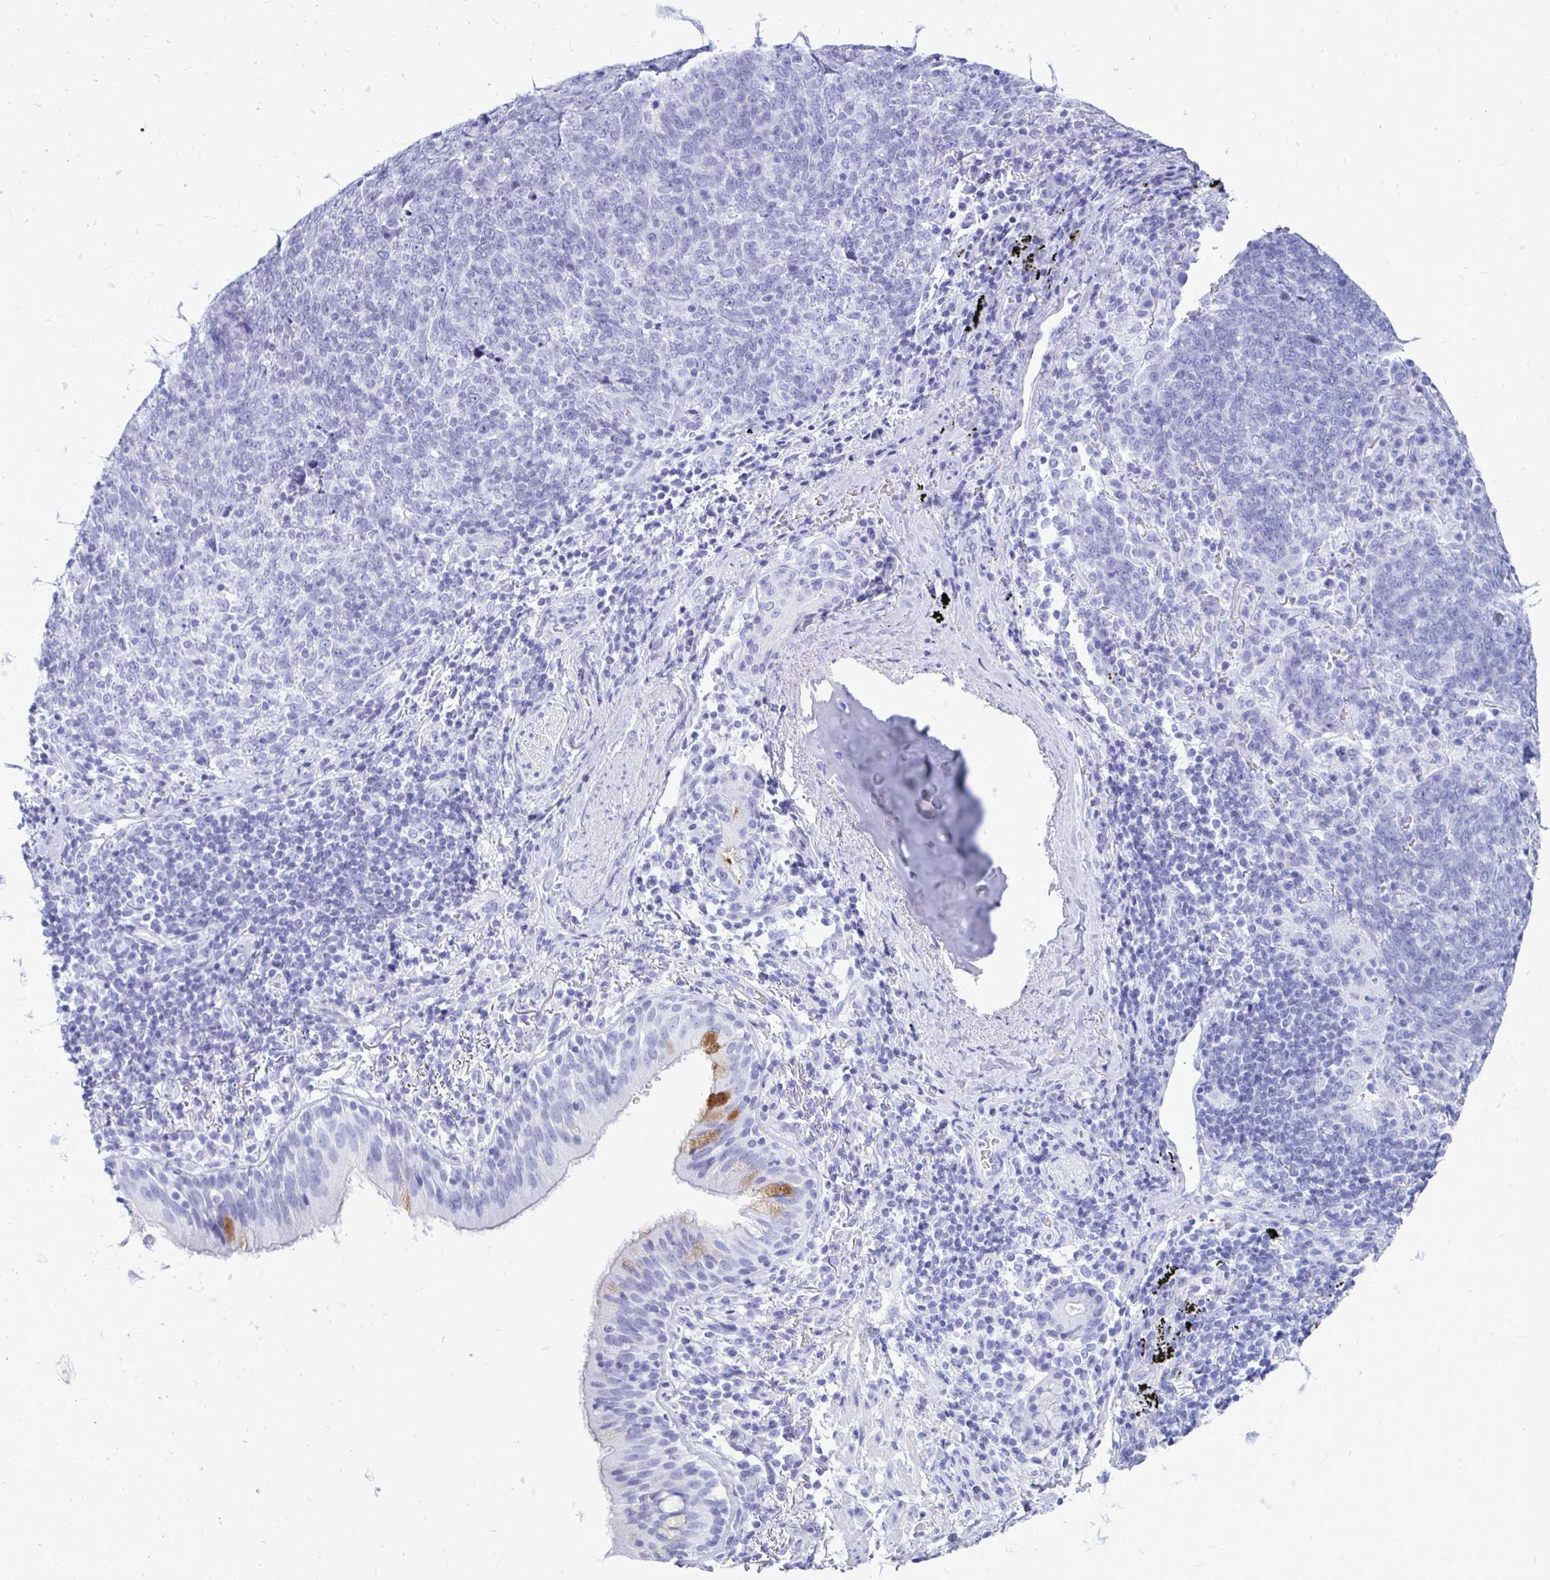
{"staining": {"intensity": "negative", "quantity": "none", "location": "none"}, "tissue": "lung cancer", "cell_type": "Tumor cells", "image_type": "cancer", "snomed": [{"axis": "morphology", "description": "Squamous cell carcinoma, NOS"}, {"axis": "topography", "description": "Lung"}], "caption": "Lung cancer (squamous cell carcinoma) was stained to show a protein in brown. There is no significant staining in tumor cells.", "gene": "OR10R2", "patient": {"sex": "female", "age": 72}}